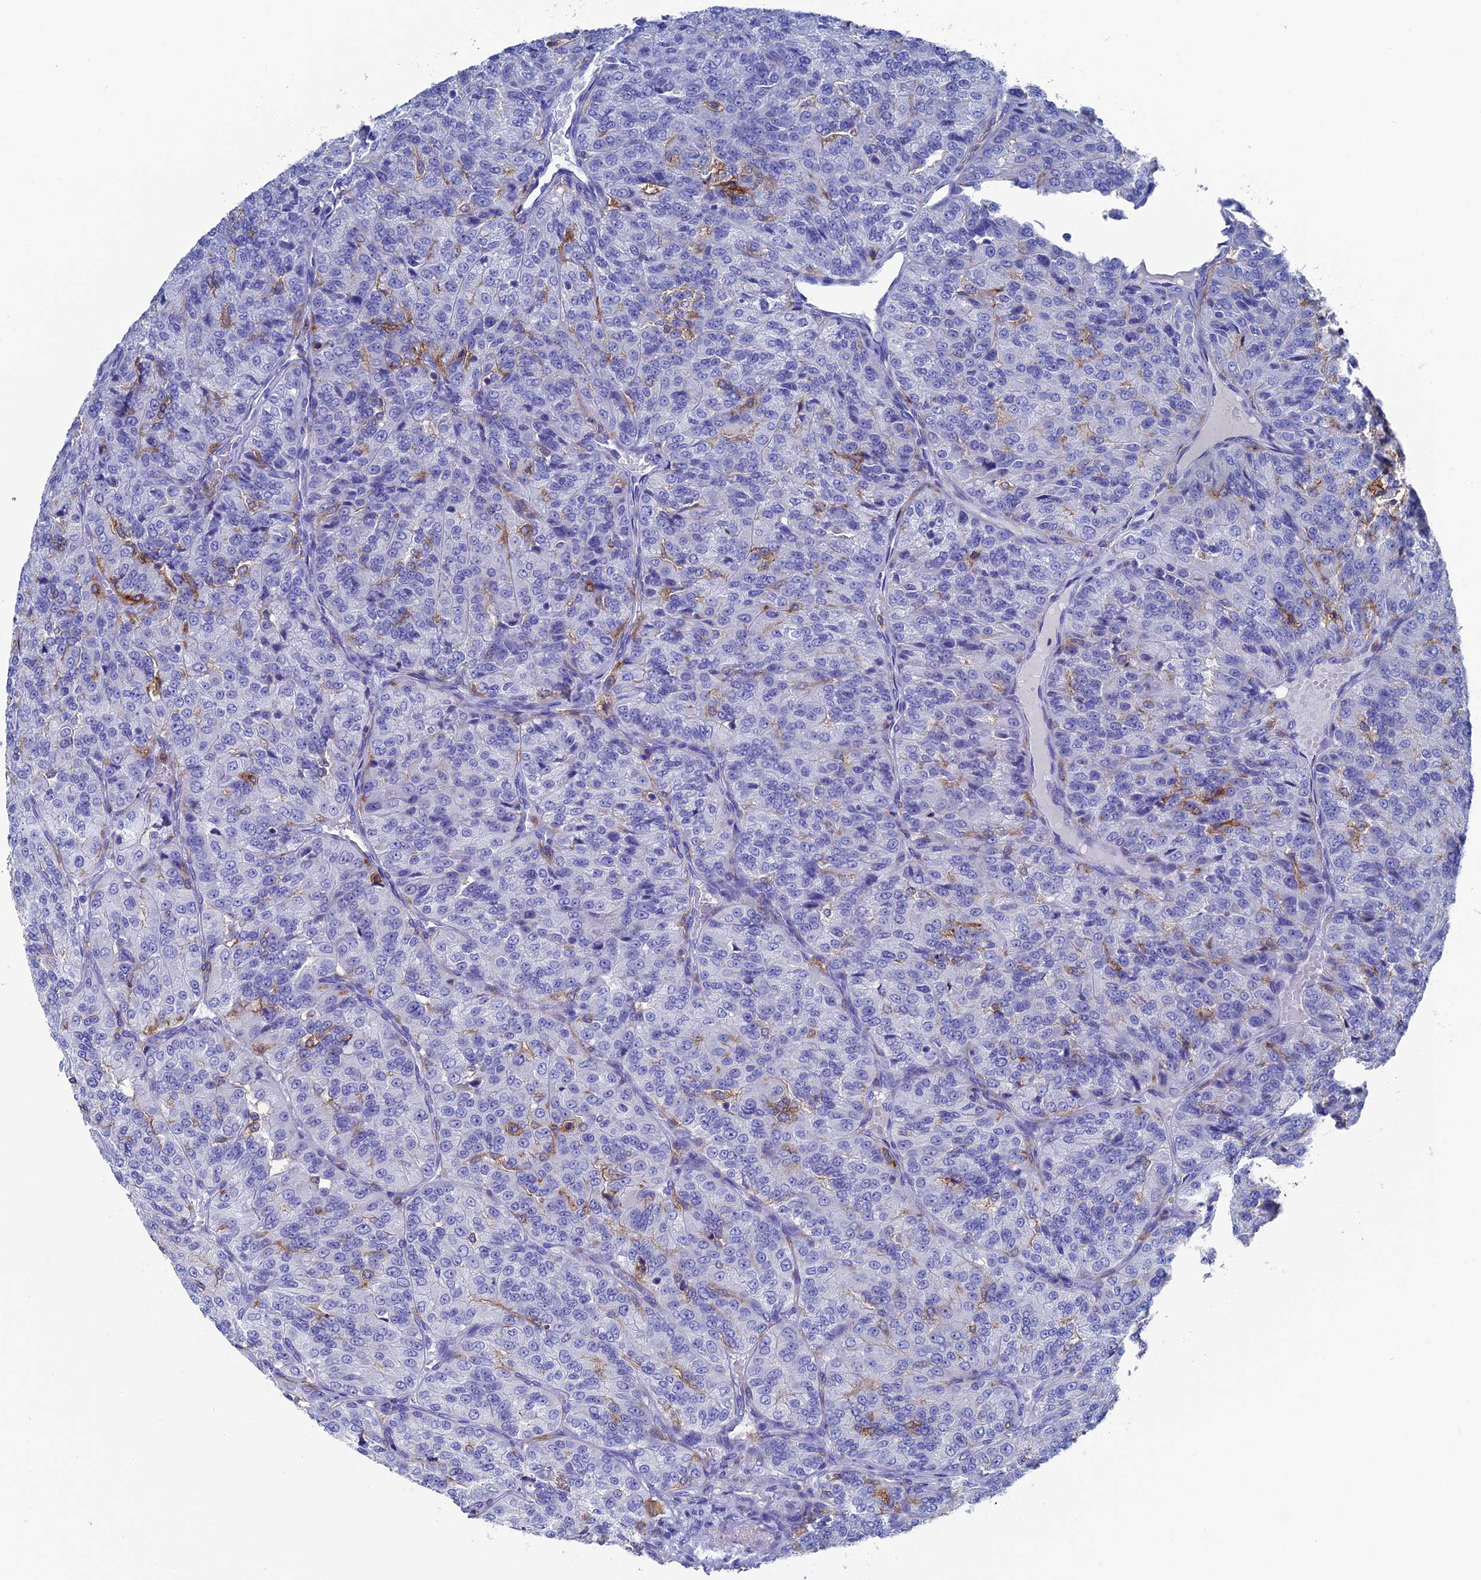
{"staining": {"intensity": "negative", "quantity": "none", "location": "none"}, "tissue": "renal cancer", "cell_type": "Tumor cells", "image_type": "cancer", "snomed": [{"axis": "morphology", "description": "Adenocarcinoma, NOS"}, {"axis": "topography", "description": "Kidney"}], "caption": "Adenocarcinoma (renal) was stained to show a protein in brown. There is no significant positivity in tumor cells.", "gene": "TYROBP", "patient": {"sex": "female", "age": 63}}